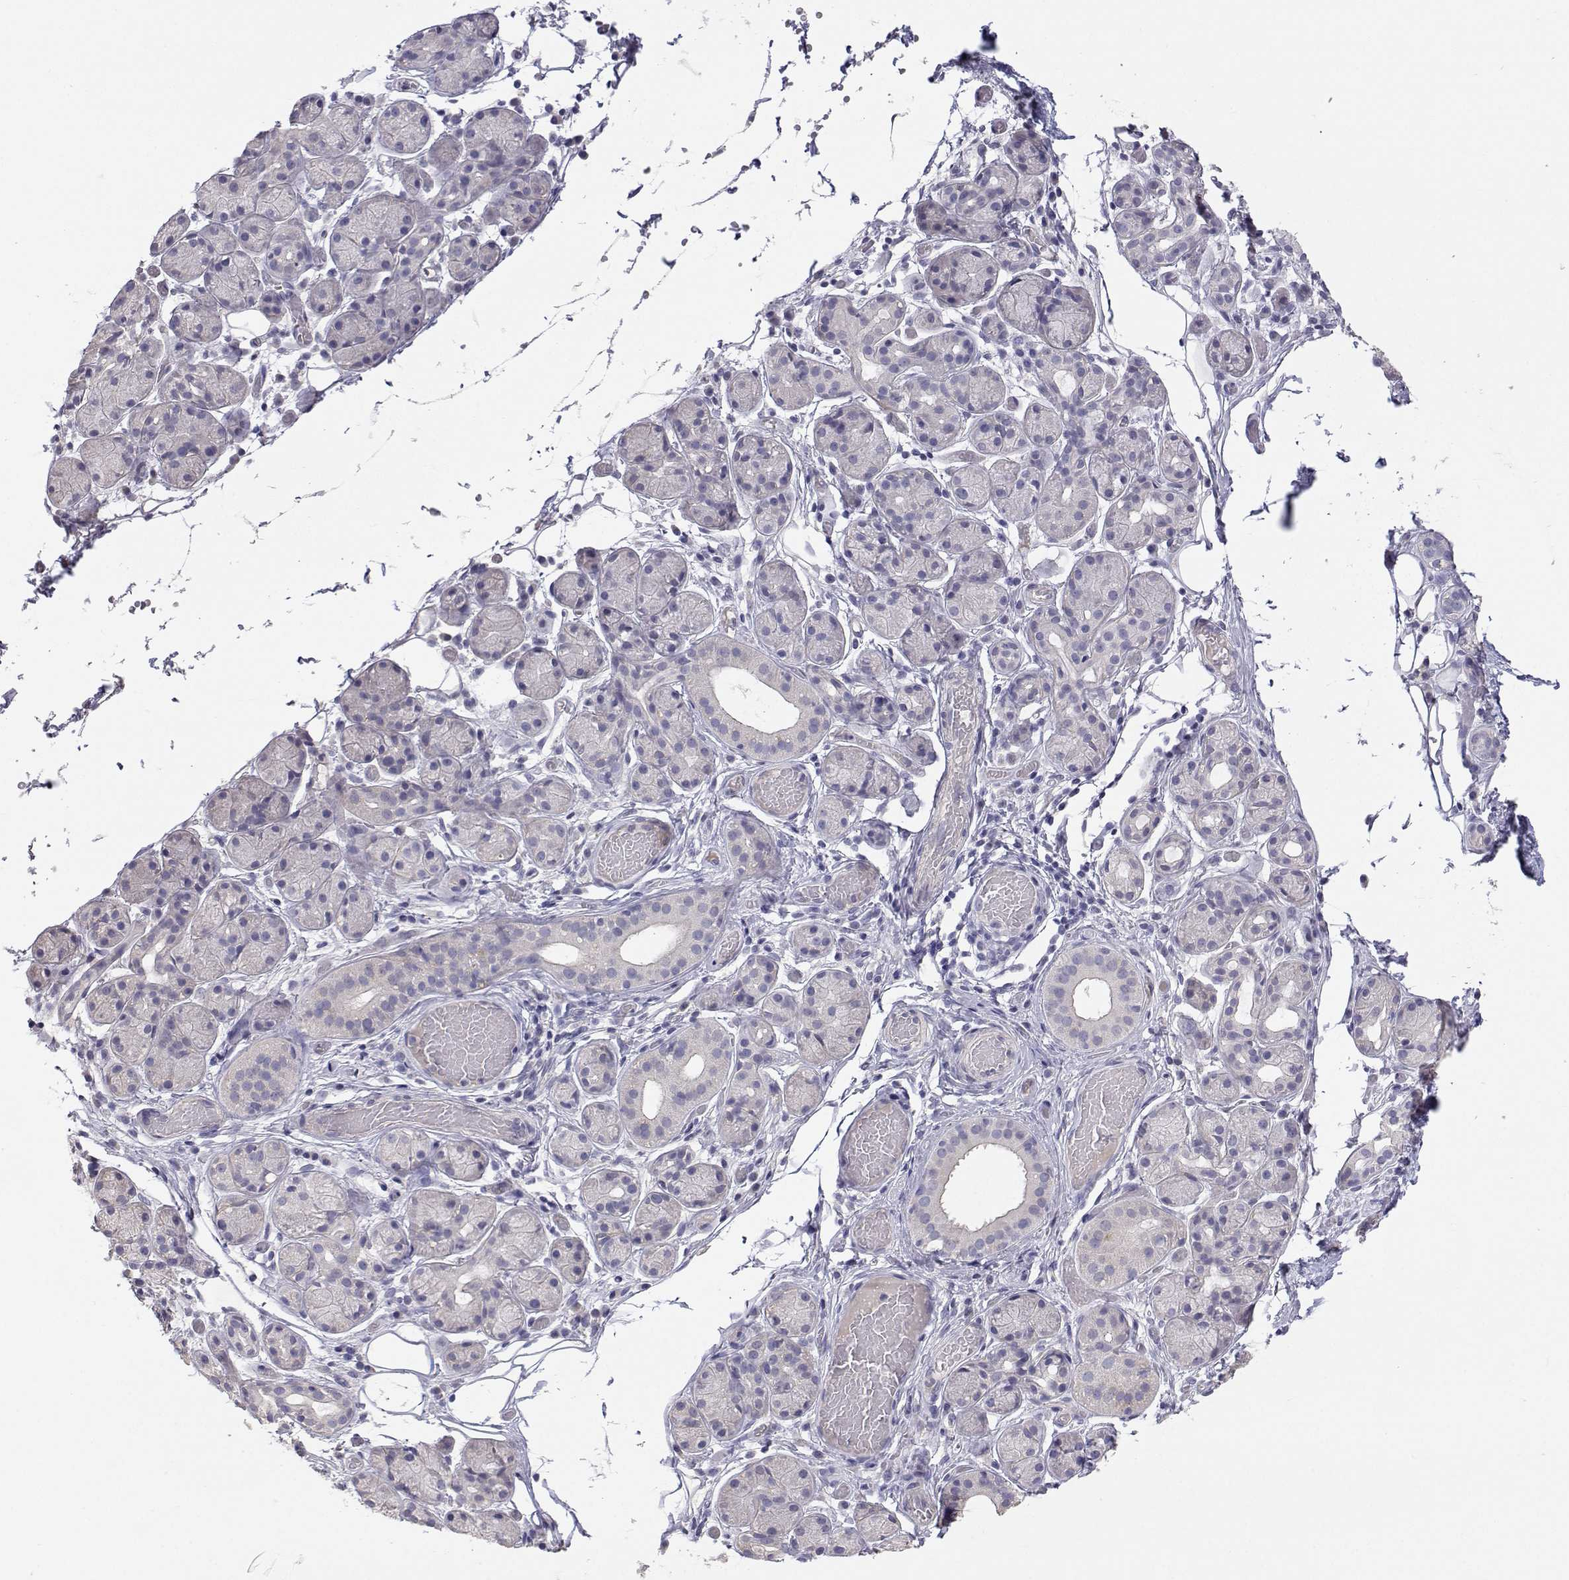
{"staining": {"intensity": "negative", "quantity": "none", "location": "none"}, "tissue": "salivary gland", "cell_type": "Glandular cells", "image_type": "normal", "snomed": [{"axis": "morphology", "description": "Normal tissue, NOS"}, {"axis": "topography", "description": "Salivary gland"}, {"axis": "topography", "description": "Peripheral nerve tissue"}], "caption": "There is no significant positivity in glandular cells of salivary gland. (DAB (3,3'-diaminobenzidine) immunohistochemistry with hematoxylin counter stain).", "gene": "ANKRD65", "patient": {"sex": "male", "age": 71}}